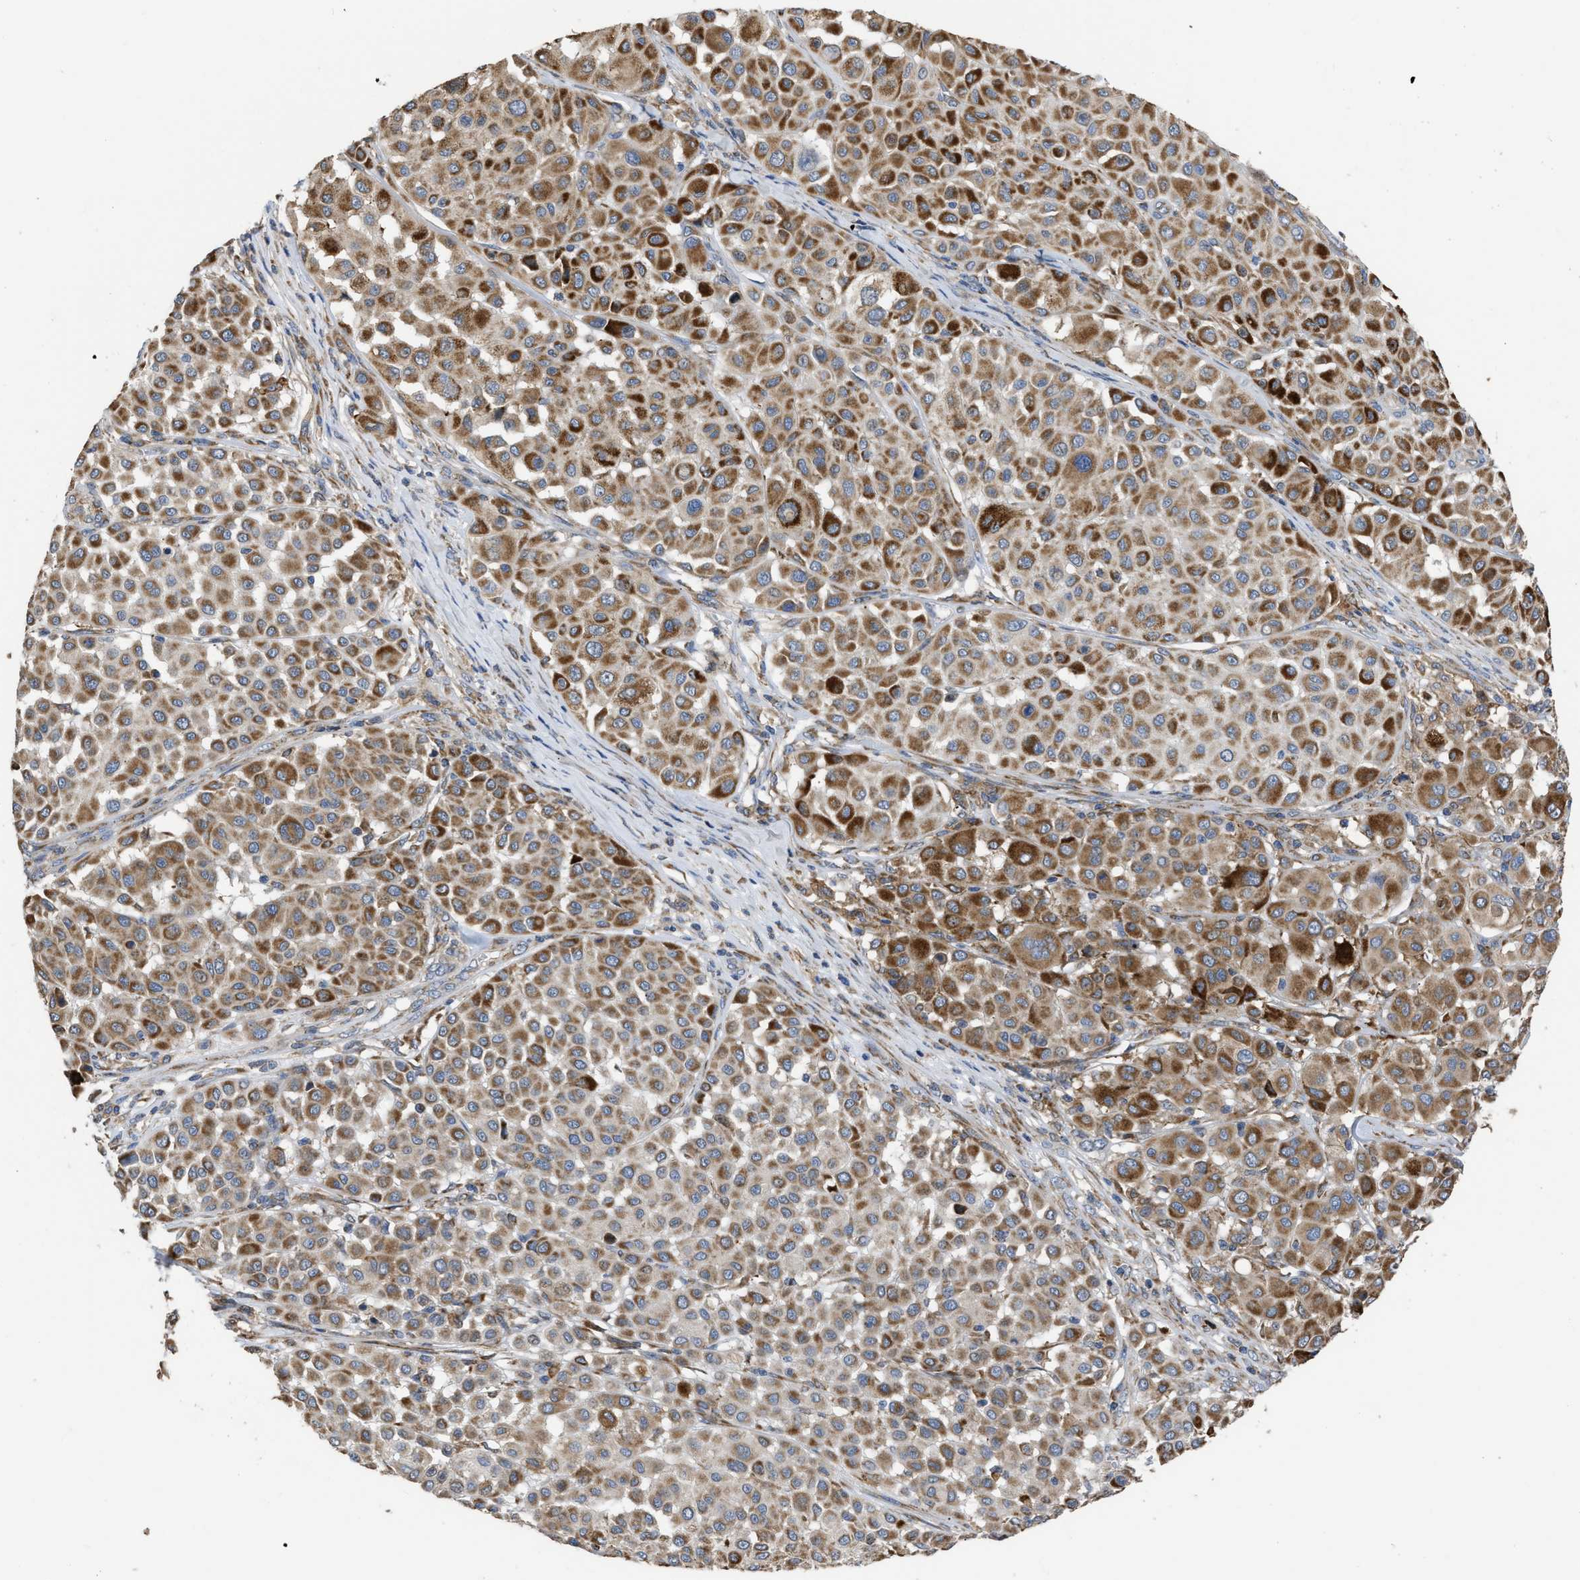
{"staining": {"intensity": "strong", "quantity": ">75%", "location": "cytoplasmic/membranous"}, "tissue": "melanoma", "cell_type": "Tumor cells", "image_type": "cancer", "snomed": [{"axis": "morphology", "description": "Malignant melanoma, Metastatic site"}, {"axis": "topography", "description": "Soft tissue"}], "caption": "Immunohistochemistry (IHC) (DAB) staining of malignant melanoma (metastatic site) displays strong cytoplasmic/membranous protein expression in about >75% of tumor cells.", "gene": "AK2", "patient": {"sex": "male", "age": 41}}